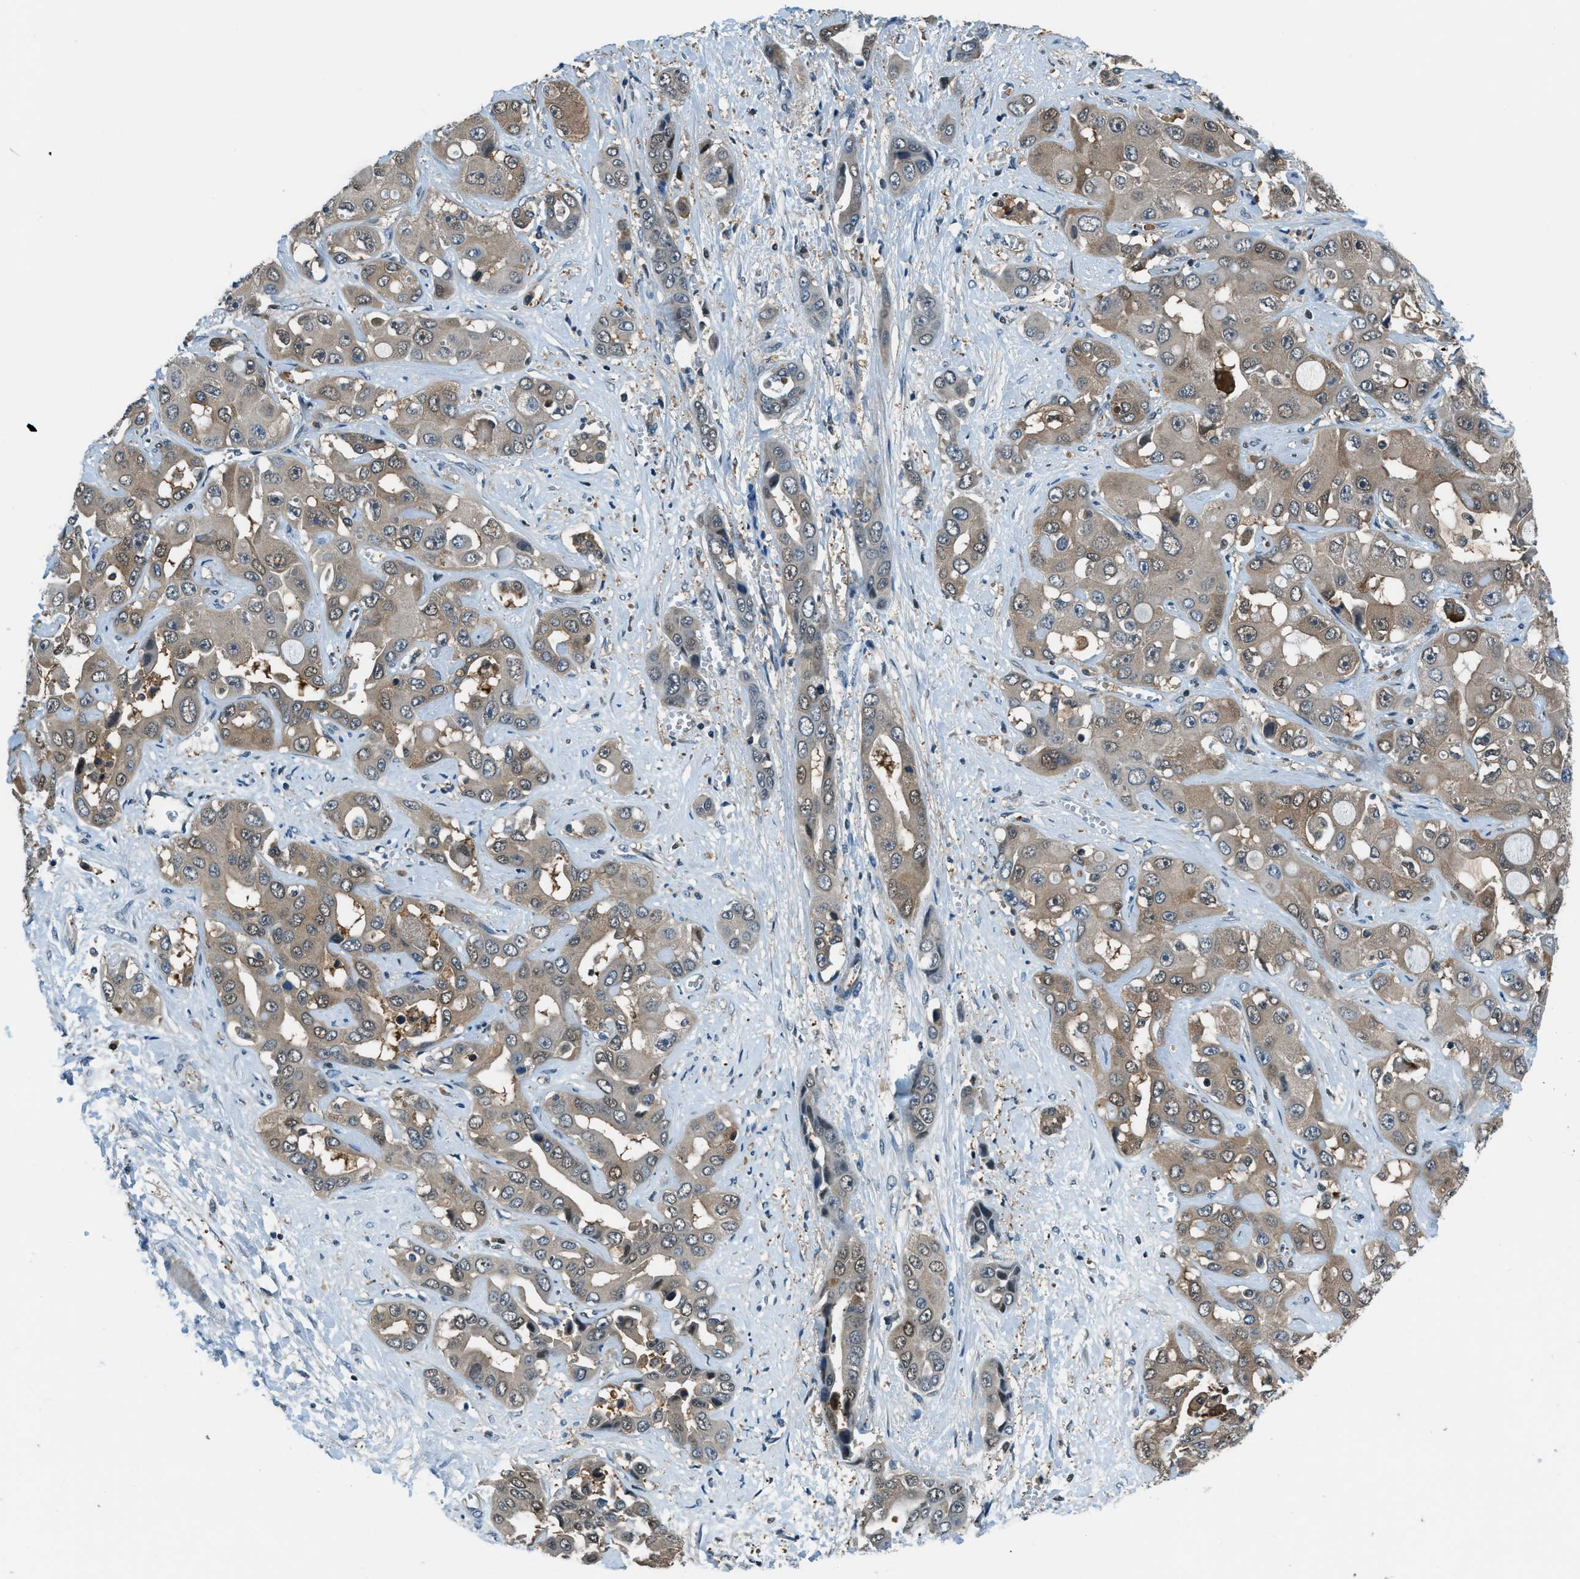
{"staining": {"intensity": "moderate", "quantity": "<25%", "location": "cytoplasmic/membranous,nuclear"}, "tissue": "liver cancer", "cell_type": "Tumor cells", "image_type": "cancer", "snomed": [{"axis": "morphology", "description": "Cholangiocarcinoma"}, {"axis": "topography", "description": "Liver"}], "caption": "Moderate cytoplasmic/membranous and nuclear staining for a protein is appreciated in approximately <25% of tumor cells of liver cancer (cholangiocarcinoma) using immunohistochemistry (IHC).", "gene": "HEBP2", "patient": {"sex": "female", "age": 52}}